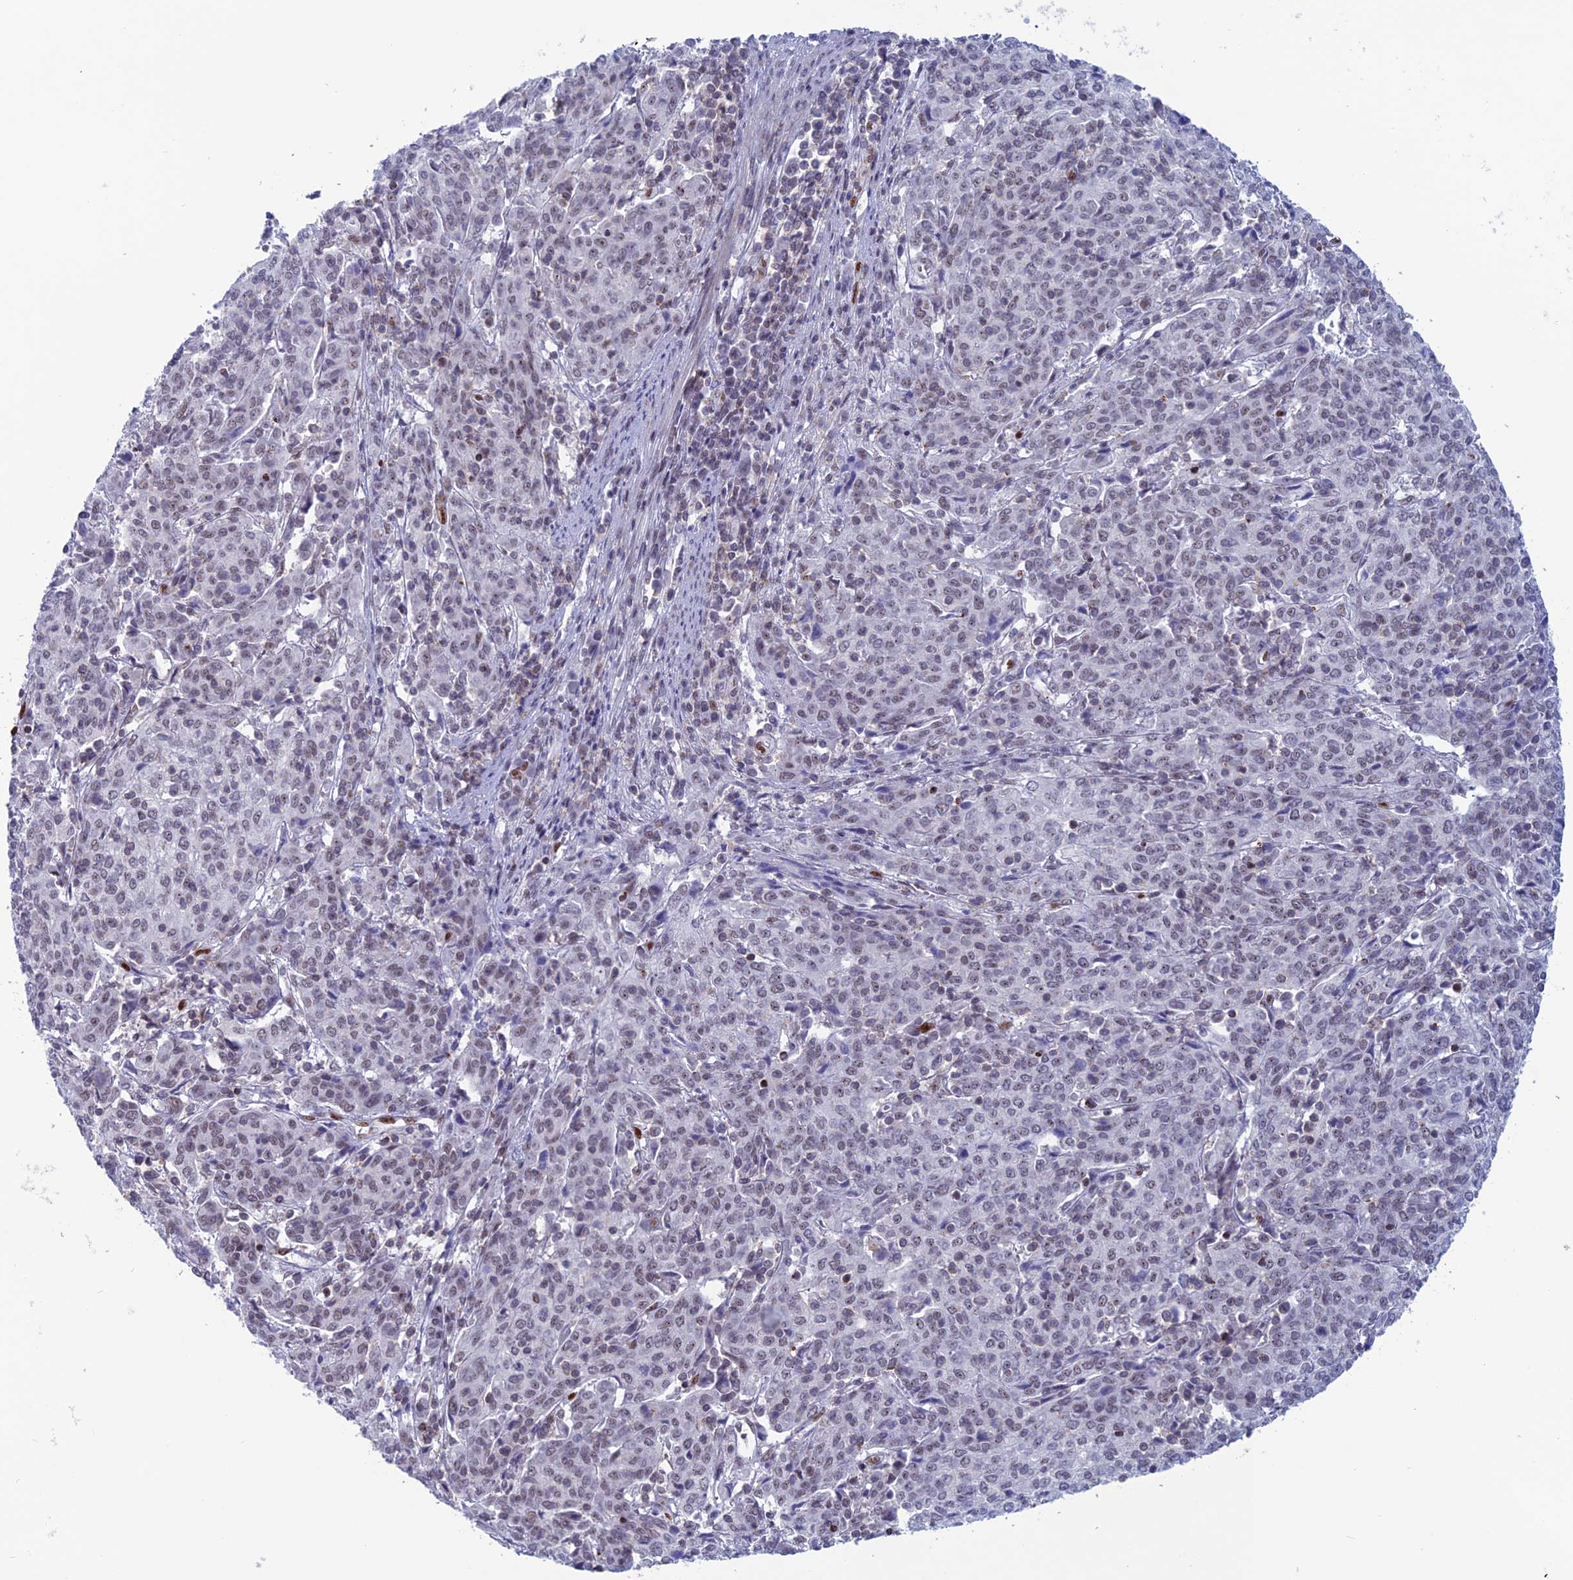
{"staining": {"intensity": "weak", "quantity": "25%-75%", "location": "nuclear"}, "tissue": "cervical cancer", "cell_type": "Tumor cells", "image_type": "cancer", "snomed": [{"axis": "morphology", "description": "Squamous cell carcinoma, NOS"}, {"axis": "topography", "description": "Cervix"}], "caption": "This is a histology image of immunohistochemistry staining of squamous cell carcinoma (cervical), which shows weak expression in the nuclear of tumor cells.", "gene": "NOL4L", "patient": {"sex": "female", "age": 67}}